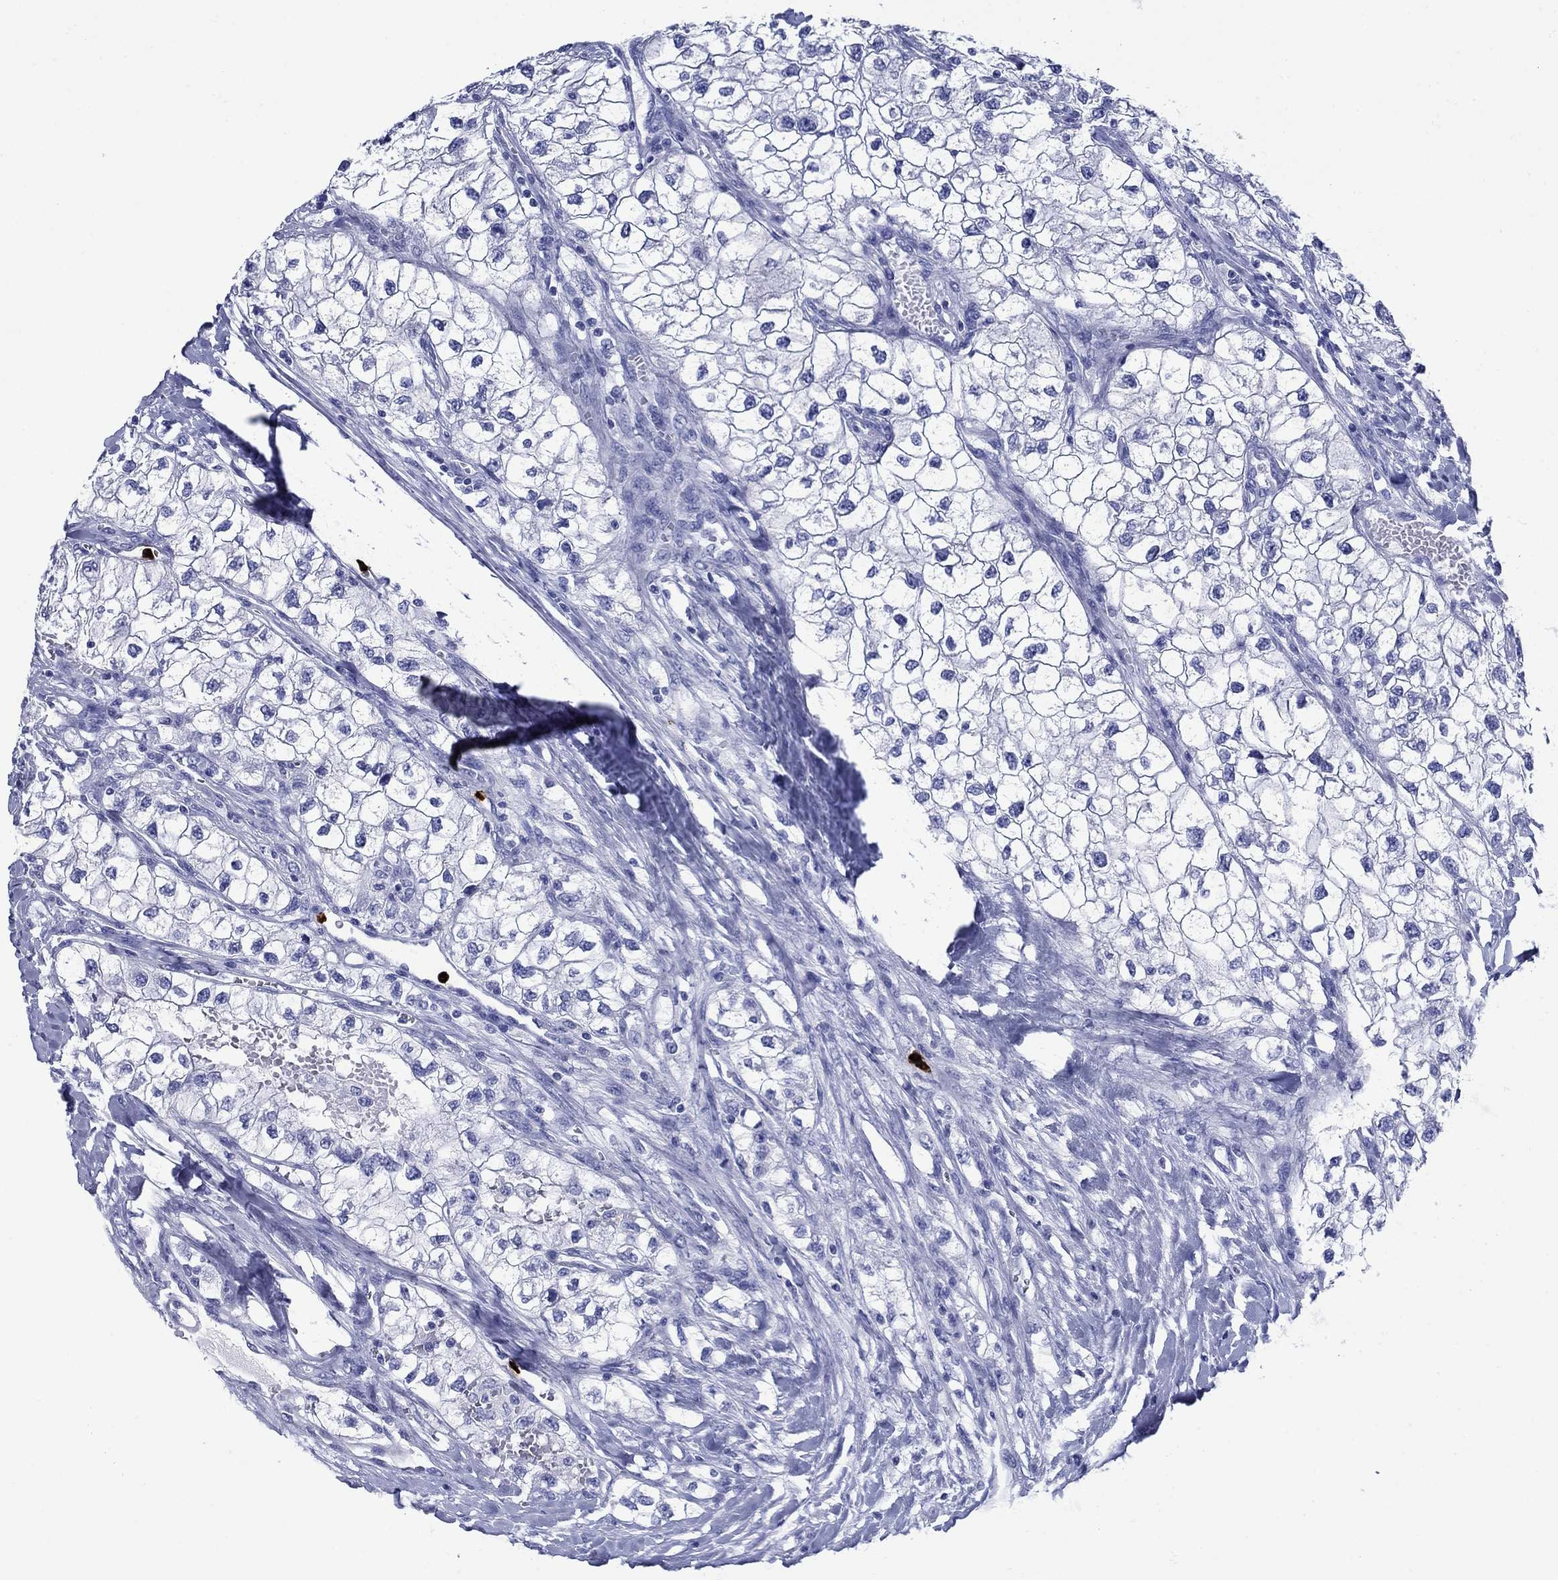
{"staining": {"intensity": "negative", "quantity": "none", "location": "none"}, "tissue": "renal cancer", "cell_type": "Tumor cells", "image_type": "cancer", "snomed": [{"axis": "morphology", "description": "Adenocarcinoma, NOS"}, {"axis": "topography", "description": "Kidney"}], "caption": "Tumor cells are negative for protein expression in human adenocarcinoma (renal).", "gene": "AZU1", "patient": {"sex": "male", "age": 59}}